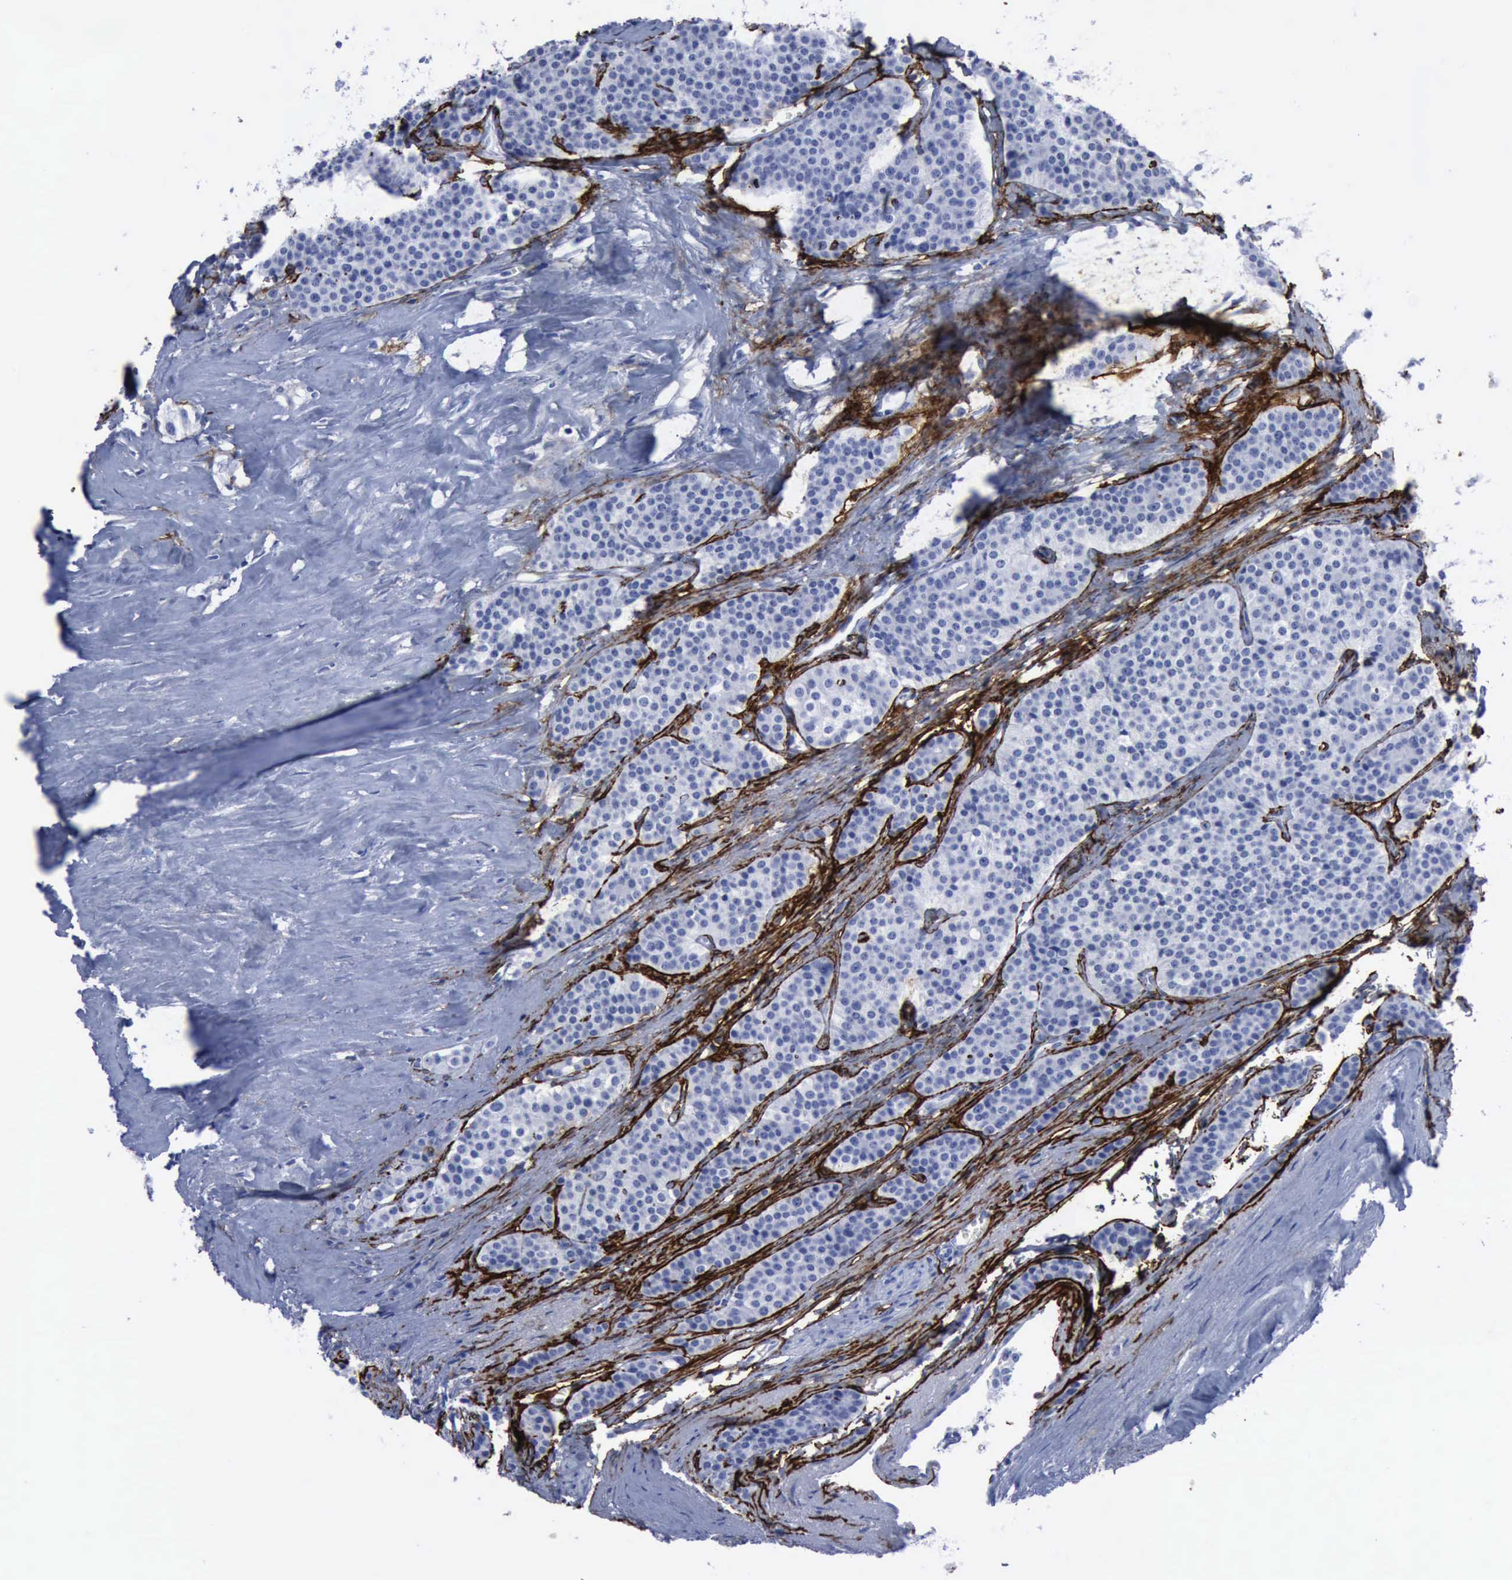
{"staining": {"intensity": "negative", "quantity": "none", "location": "none"}, "tissue": "carcinoid", "cell_type": "Tumor cells", "image_type": "cancer", "snomed": [{"axis": "morphology", "description": "Carcinoid, malignant, NOS"}, {"axis": "topography", "description": "Small intestine"}], "caption": "Tumor cells show no significant expression in malignant carcinoid.", "gene": "NGFR", "patient": {"sex": "male", "age": 63}}